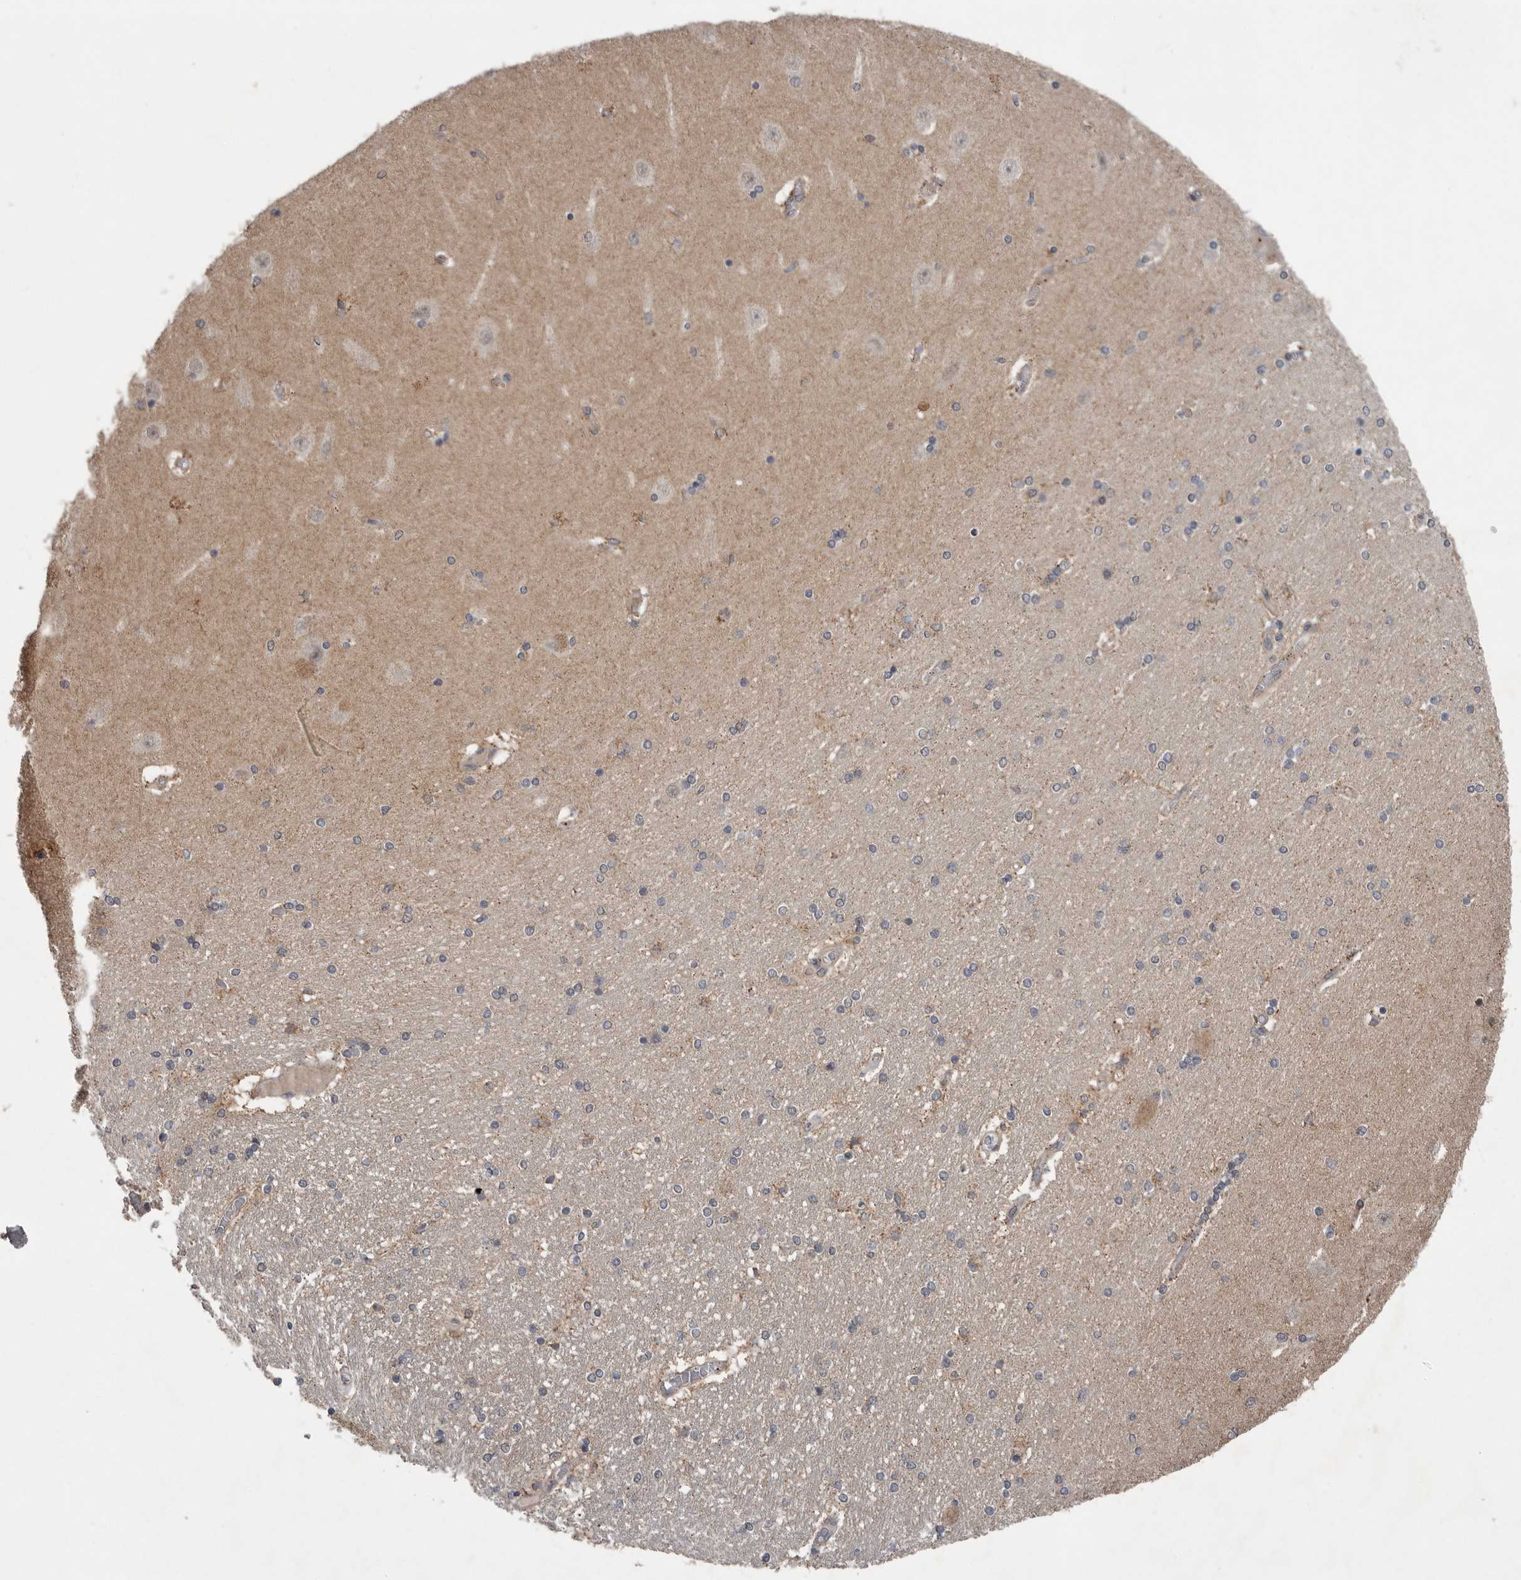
{"staining": {"intensity": "weak", "quantity": "25%-75%", "location": "cytoplasmic/membranous"}, "tissue": "hippocampus", "cell_type": "Glial cells", "image_type": "normal", "snomed": [{"axis": "morphology", "description": "Normal tissue, NOS"}, {"axis": "topography", "description": "Hippocampus"}], "caption": "Immunohistochemical staining of normal hippocampus displays weak cytoplasmic/membranous protein staining in approximately 25%-75% of glial cells.", "gene": "SCP2", "patient": {"sex": "female", "age": 54}}